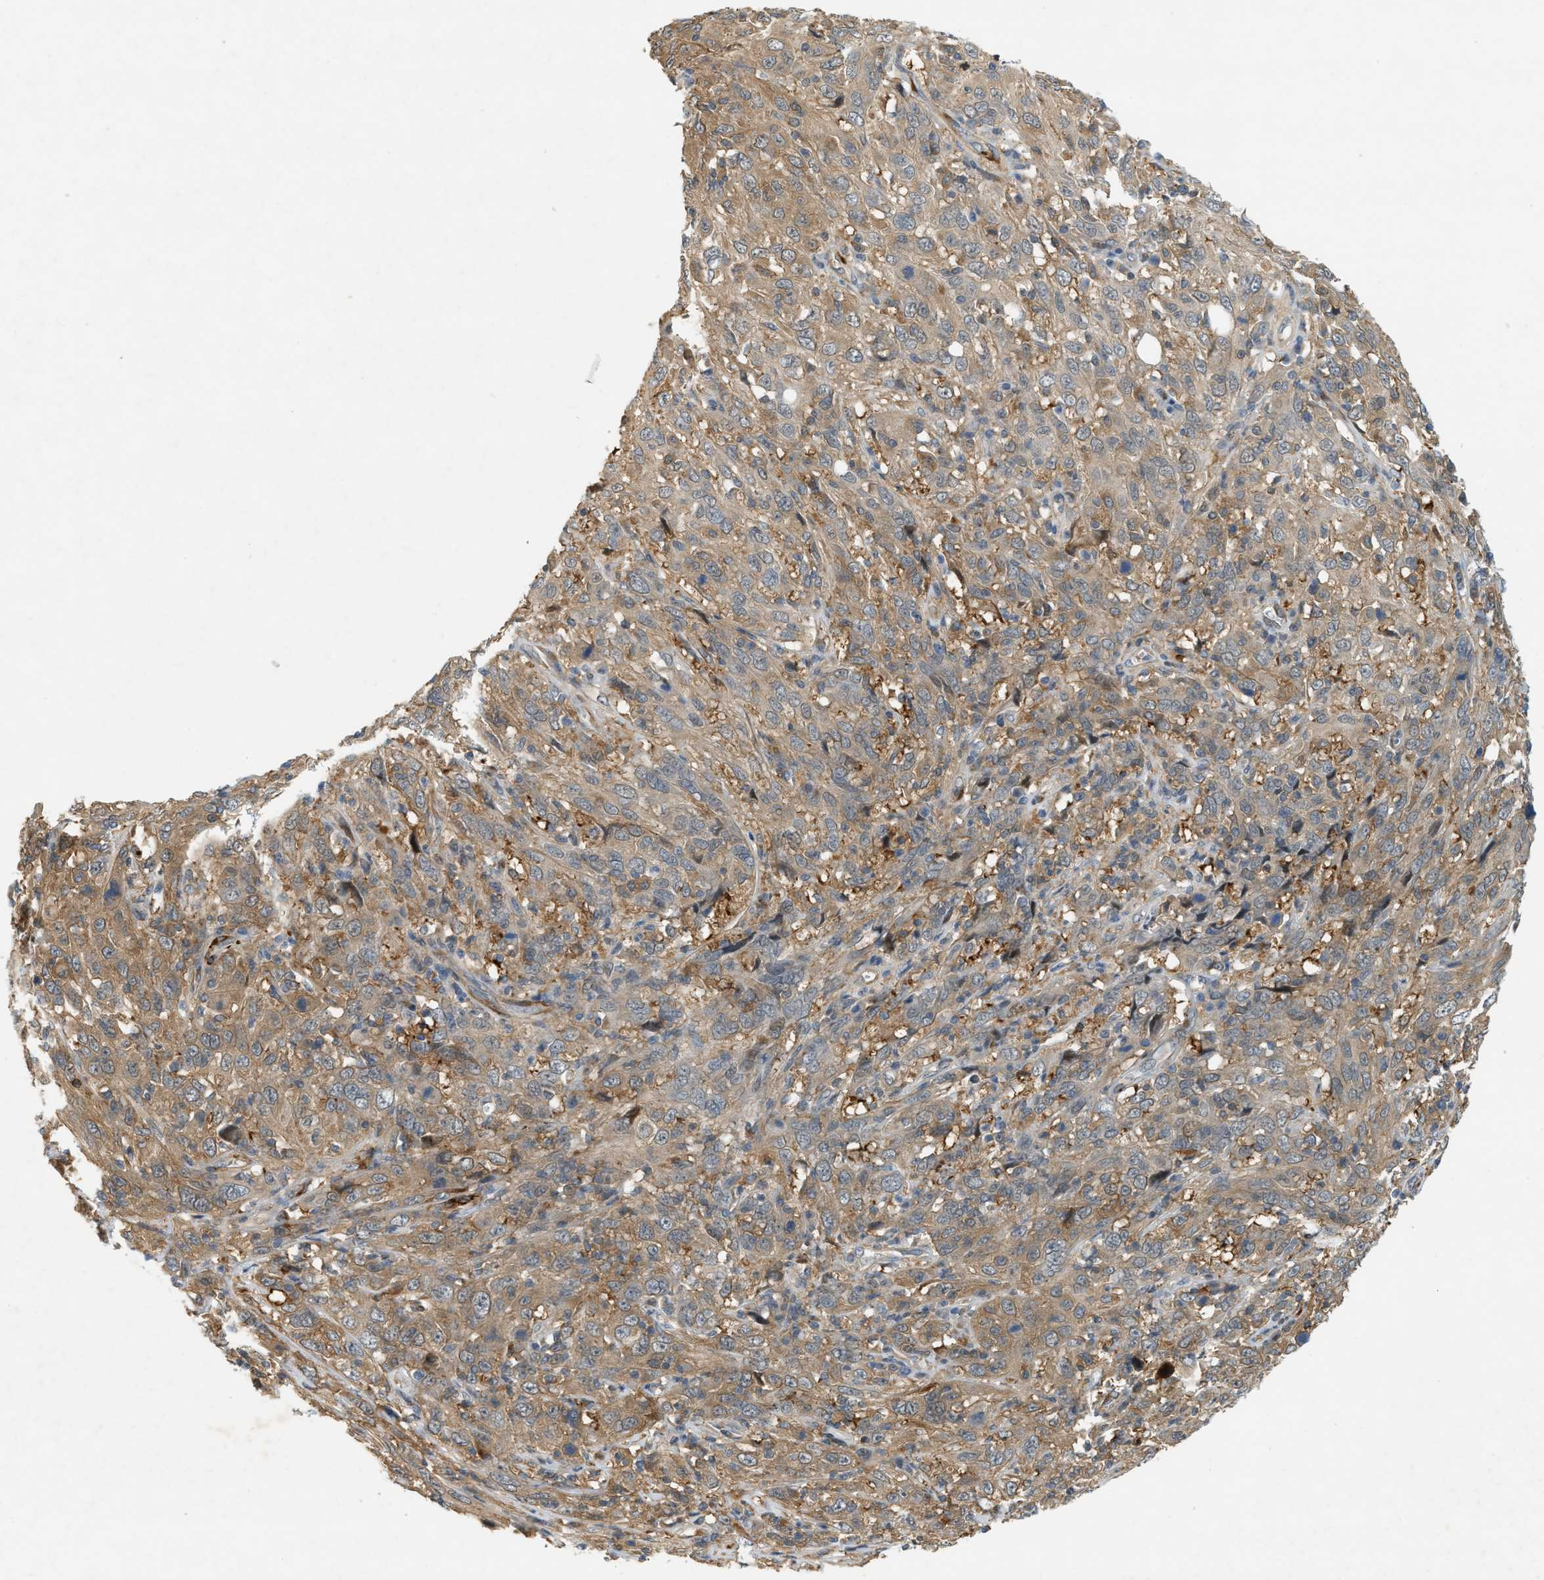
{"staining": {"intensity": "moderate", "quantity": ">75%", "location": "cytoplasmic/membranous"}, "tissue": "cervical cancer", "cell_type": "Tumor cells", "image_type": "cancer", "snomed": [{"axis": "morphology", "description": "Squamous cell carcinoma, NOS"}, {"axis": "topography", "description": "Cervix"}], "caption": "Tumor cells show medium levels of moderate cytoplasmic/membranous staining in approximately >75% of cells in human cervical cancer. (brown staining indicates protein expression, while blue staining denotes nuclei).", "gene": "PDCL3", "patient": {"sex": "female", "age": 46}}